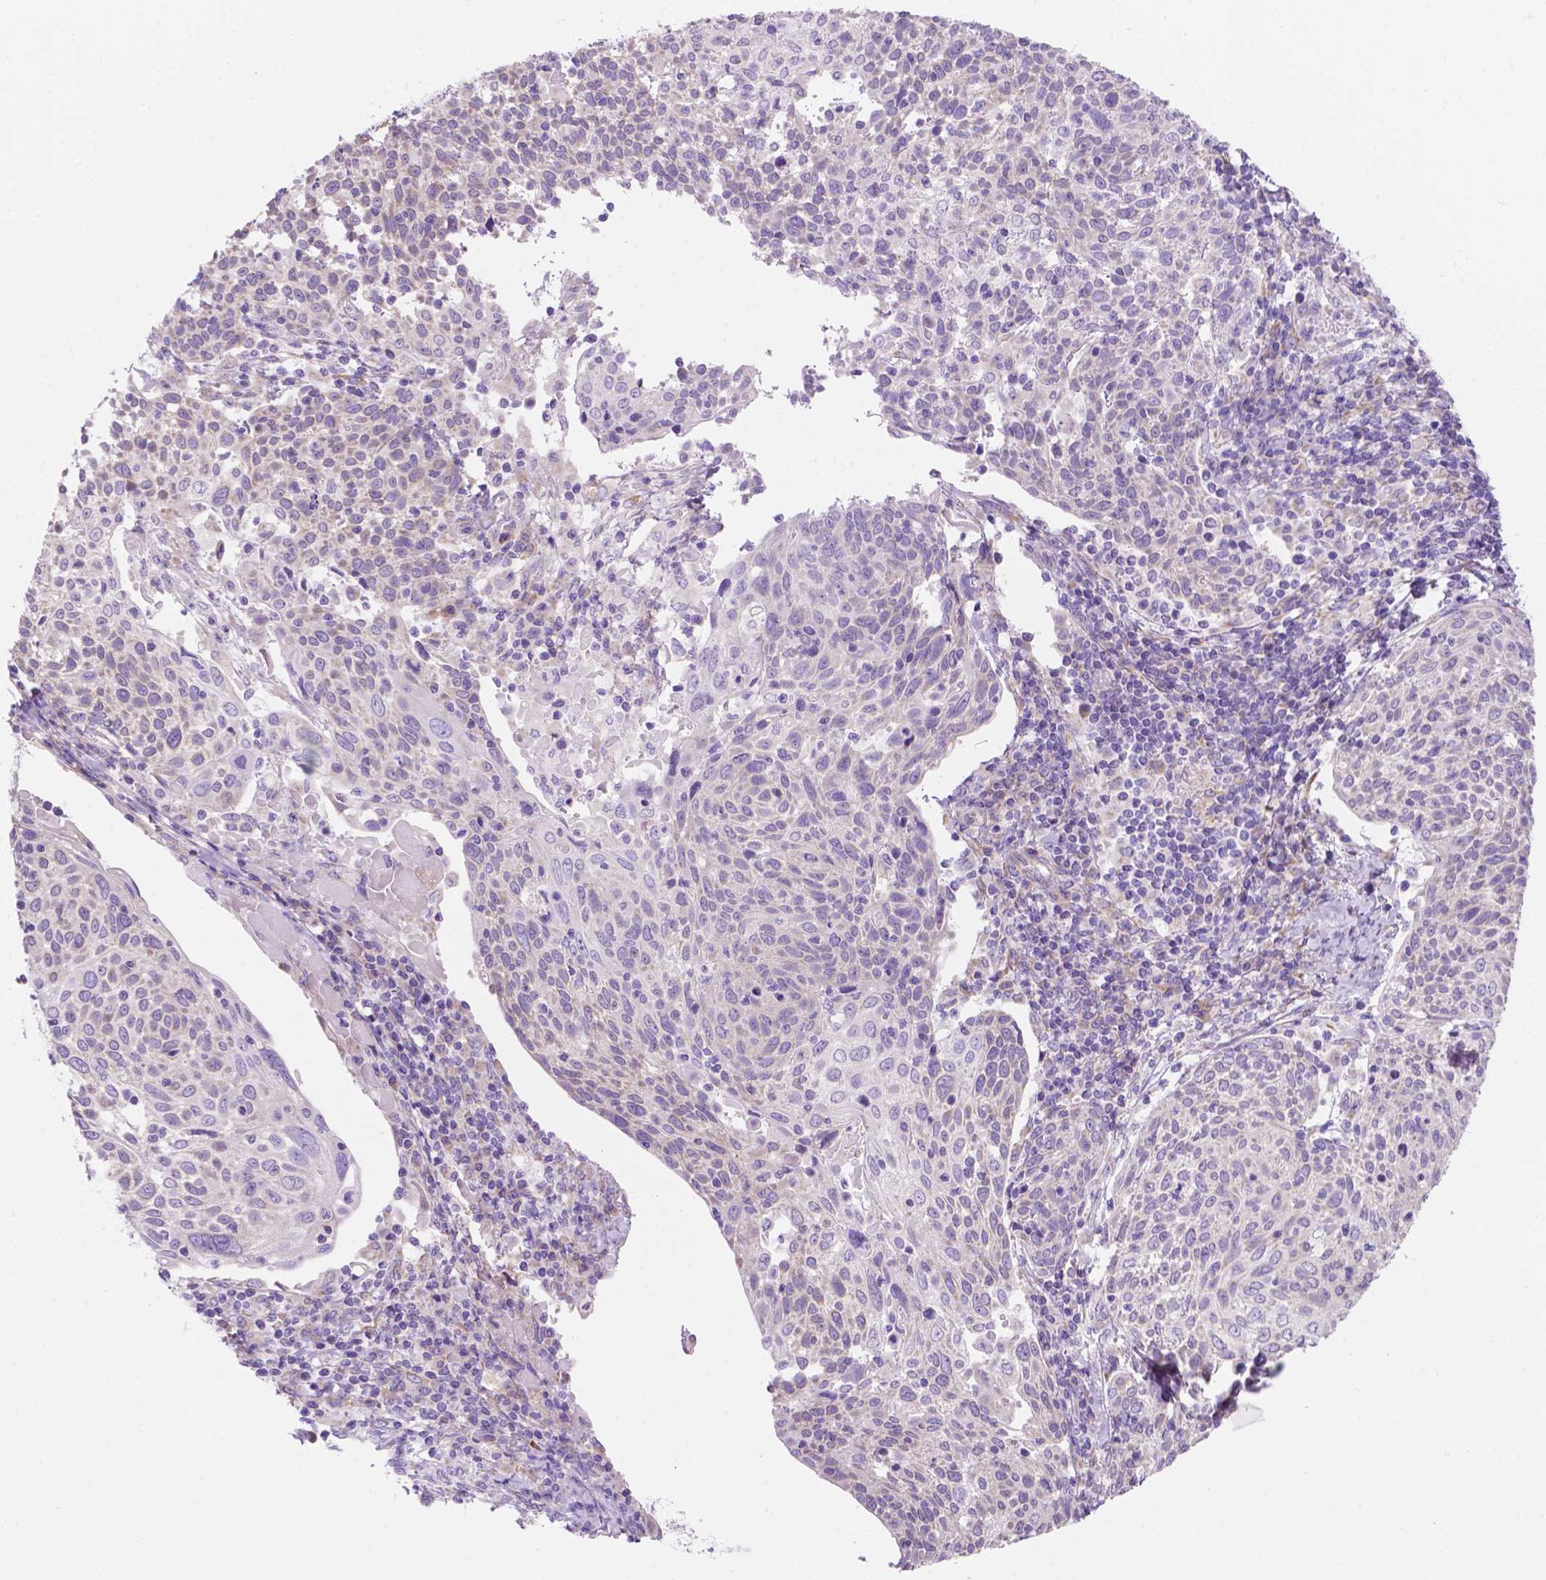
{"staining": {"intensity": "negative", "quantity": "none", "location": "none"}, "tissue": "cervical cancer", "cell_type": "Tumor cells", "image_type": "cancer", "snomed": [{"axis": "morphology", "description": "Squamous cell carcinoma, NOS"}, {"axis": "topography", "description": "Cervix"}], "caption": "Immunohistochemical staining of human cervical squamous cell carcinoma shows no significant positivity in tumor cells.", "gene": "CEACAM7", "patient": {"sex": "female", "age": 61}}